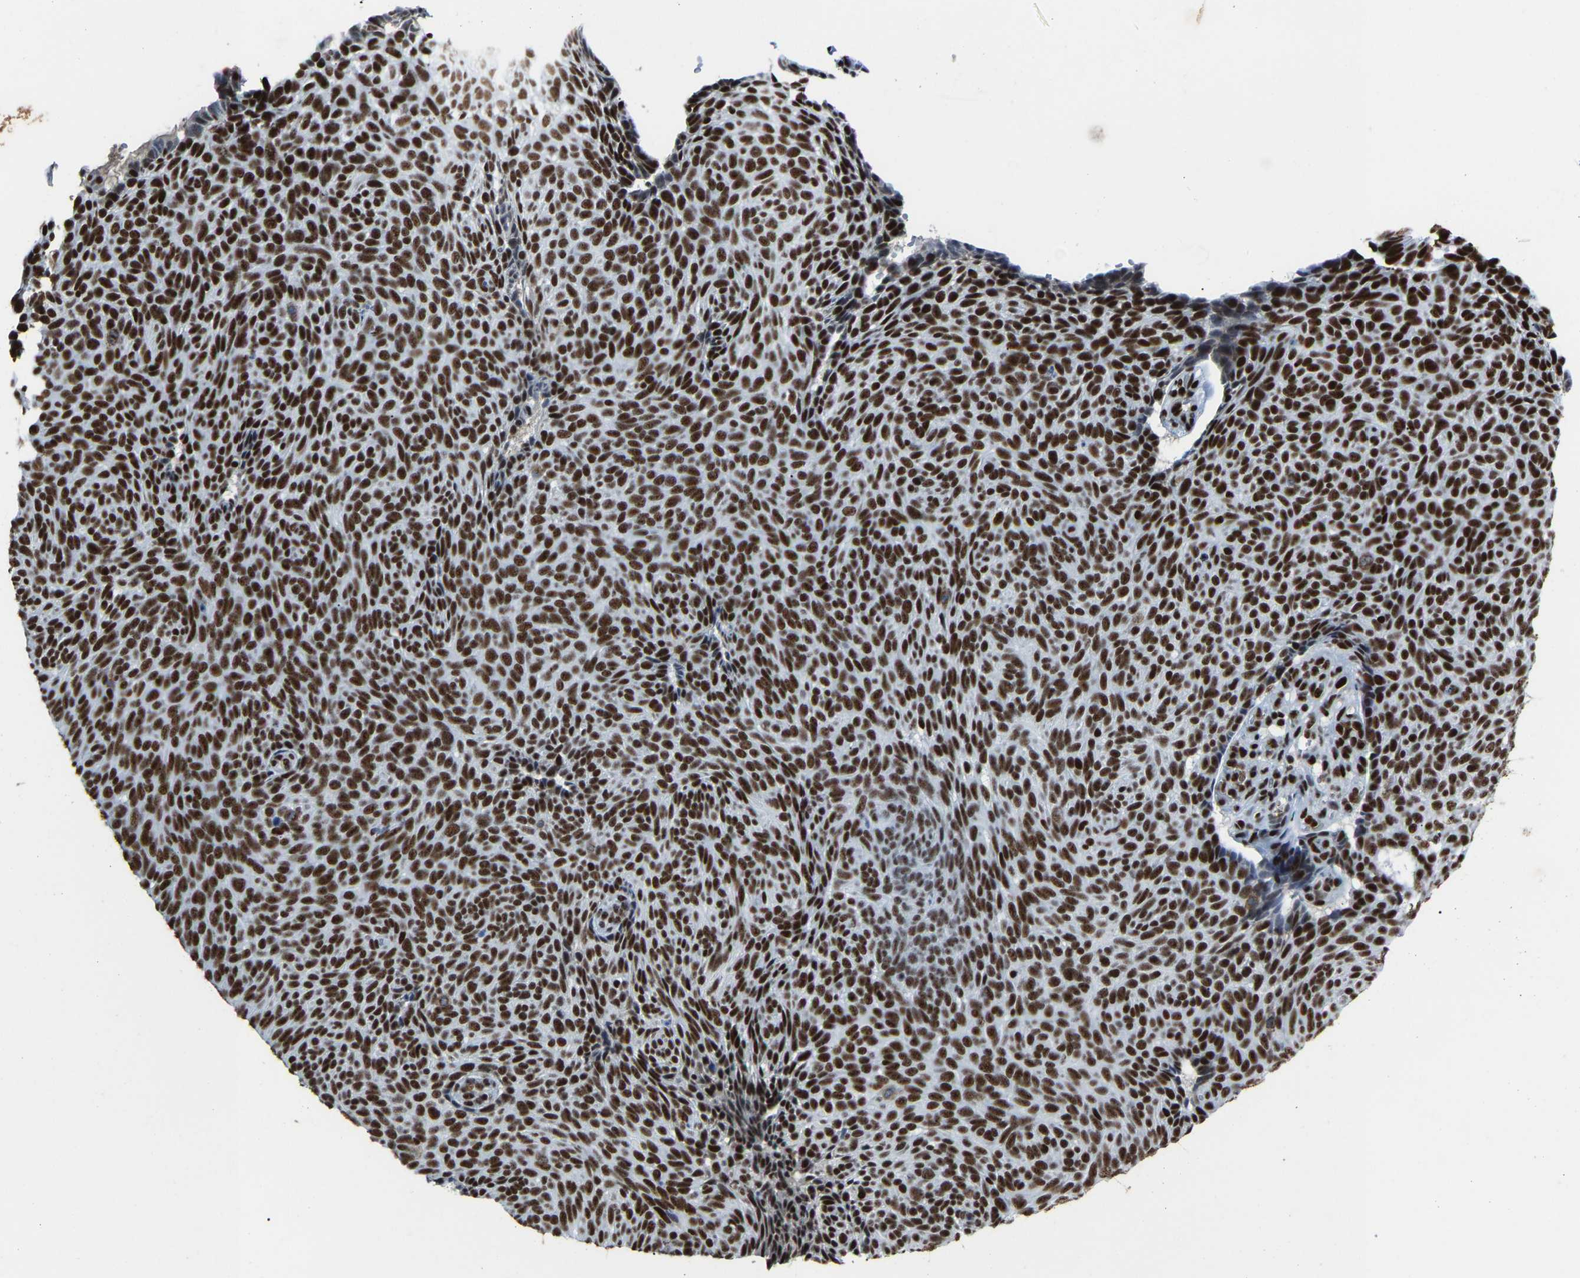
{"staining": {"intensity": "strong", "quantity": ">75%", "location": "nuclear"}, "tissue": "skin cancer", "cell_type": "Tumor cells", "image_type": "cancer", "snomed": [{"axis": "morphology", "description": "Basal cell carcinoma"}, {"axis": "topography", "description": "Skin"}], "caption": "Protein staining by immunohistochemistry (IHC) demonstrates strong nuclear expression in about >75% of tumor cells in skin cancer (basal cell carcinoma).", "gene": "DDX5", "patient": {"sex": "male", "age": 61}}